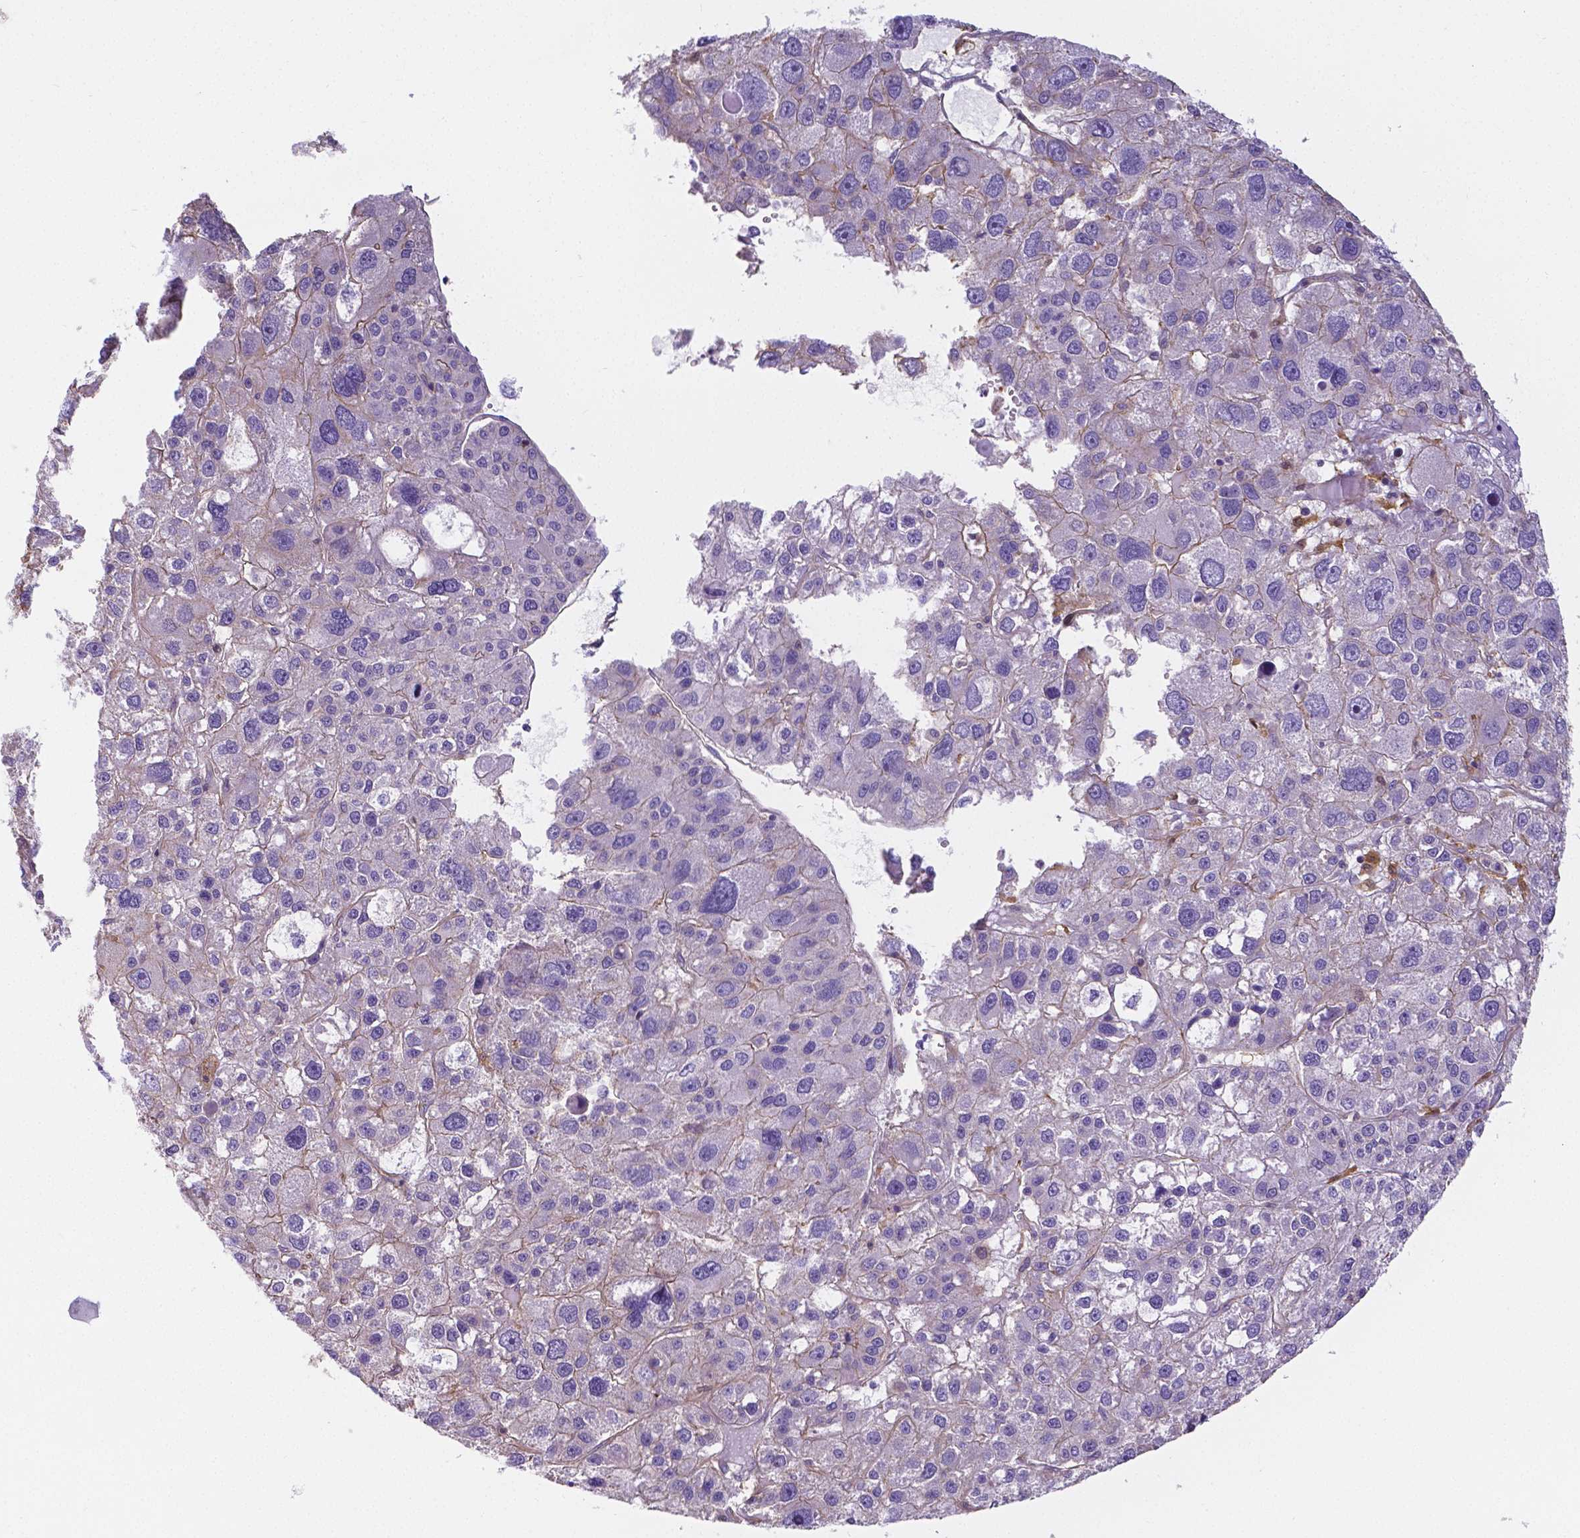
{"staining": {"intensity": "moderate", "quantity": "<25%", "location": "cytoplasmic/membranous"}, "tissue": "liver cancer", "cell_type": "Tumor cells", "image_type": "cancer", "snomed": [{"axis": "morphology", "description": "Carcinoma, Hepatocellular, NOS"}, {"axis": "topography", "description": "Liver"}], "caption": "High-power microscopy captured an immunohistochemistry (IHC) histopathology image of liver cancer, revealing moderate cytoplasmic/membranous staining in approximately <25% of tumor cells.", "gene": "CRMP1", "patient": {"sex": "male", "age": 73}}